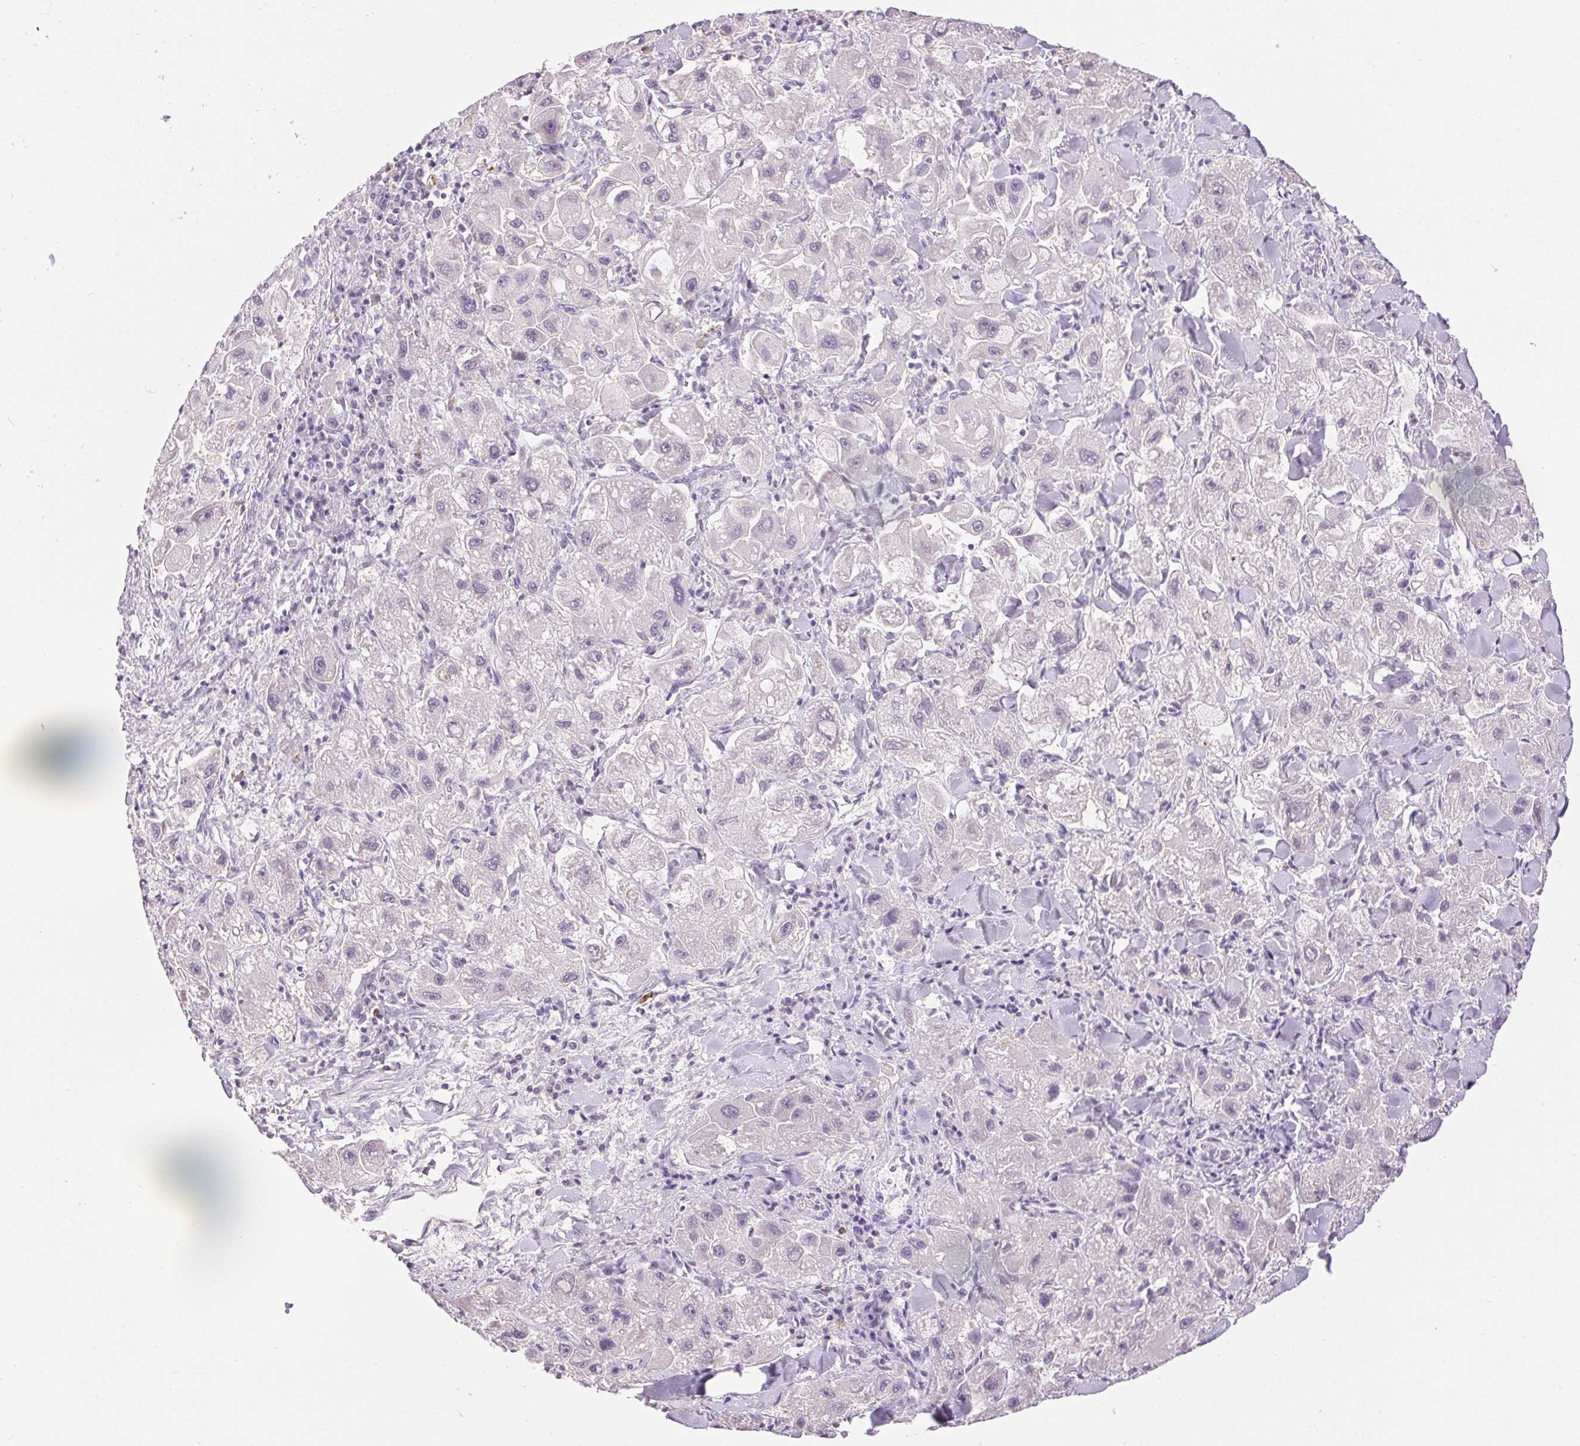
{"staining": {"intensity": "negative", "quantity": "none", "location": "none"}, "tissue": "liver cancer", "cell_type": "Tumor cells", "image_type": "cancer", "snomed": [{"axis": "morphology", "description": "Carcinoma, Hepatocellular, NOS"}, {"axis": "topography", "description": "Liver"}], "caption": "High power microscopy micrograph of an IHC image of liver cancer (hepatocellular carcinoma), revealing no significant staining in tumor cells.", "gene": "PNLIPRP3", "patient": {"sex": "male", "age": 24}}